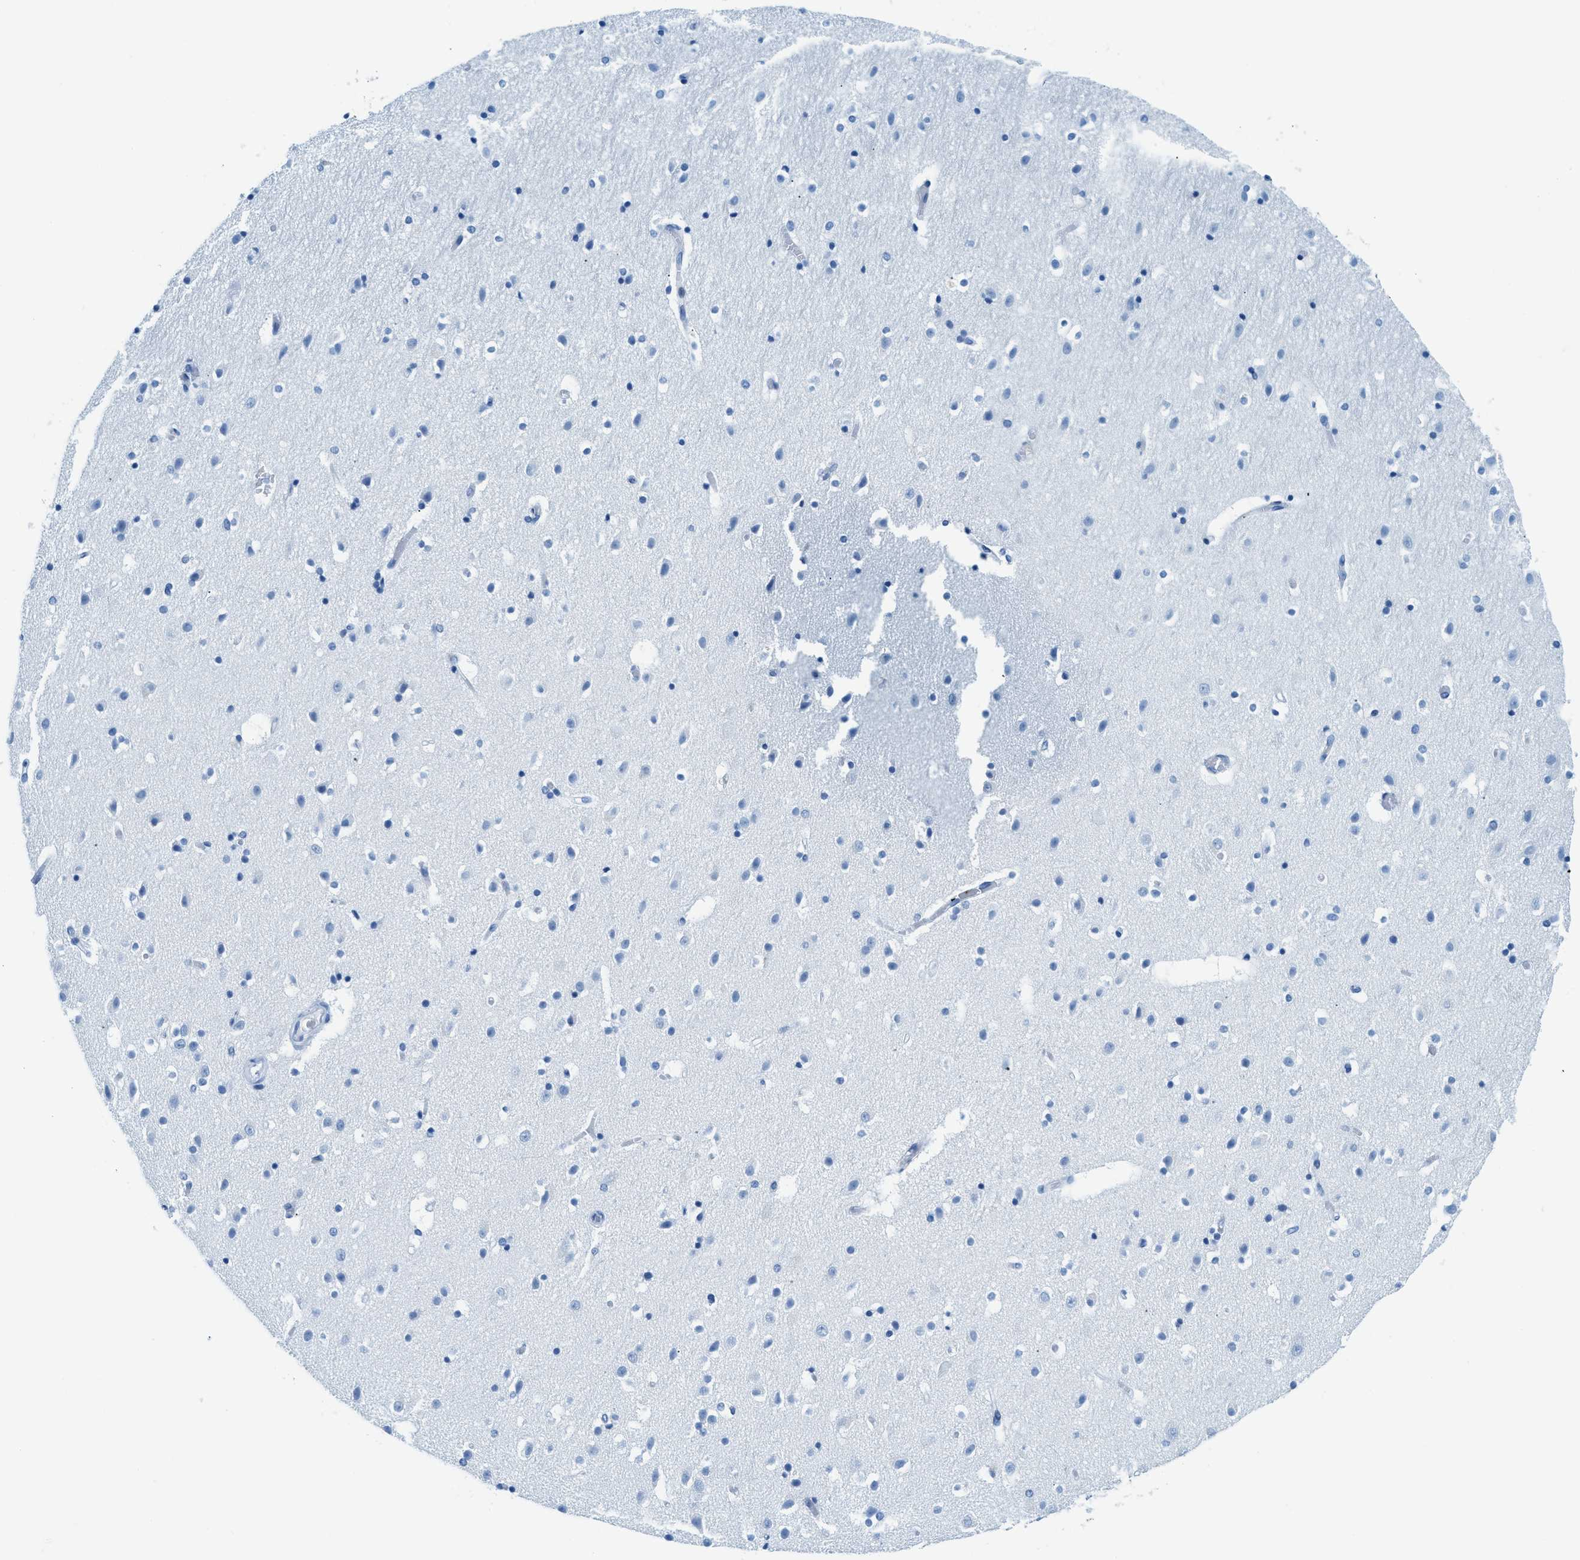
{"staining": {"intensity": "negative", "quantity": "none", "location": "none"}, "tissue": "hippocampus", "cell_type": "Glial cells", "image_type": "normal", "snomed": [{"axis": "morphology", "description": "Normal tissue, NOS"}, {"axis": "topography", "description": "Hippocampus"}], "caption": "Immunohistochemistry image of benign hippocampus: human hippocampus stained with DAB reveals no significant protein staining in glial cells.", "gene": "TPSAB1", "patient": {"sex": "male", "age": 45}}